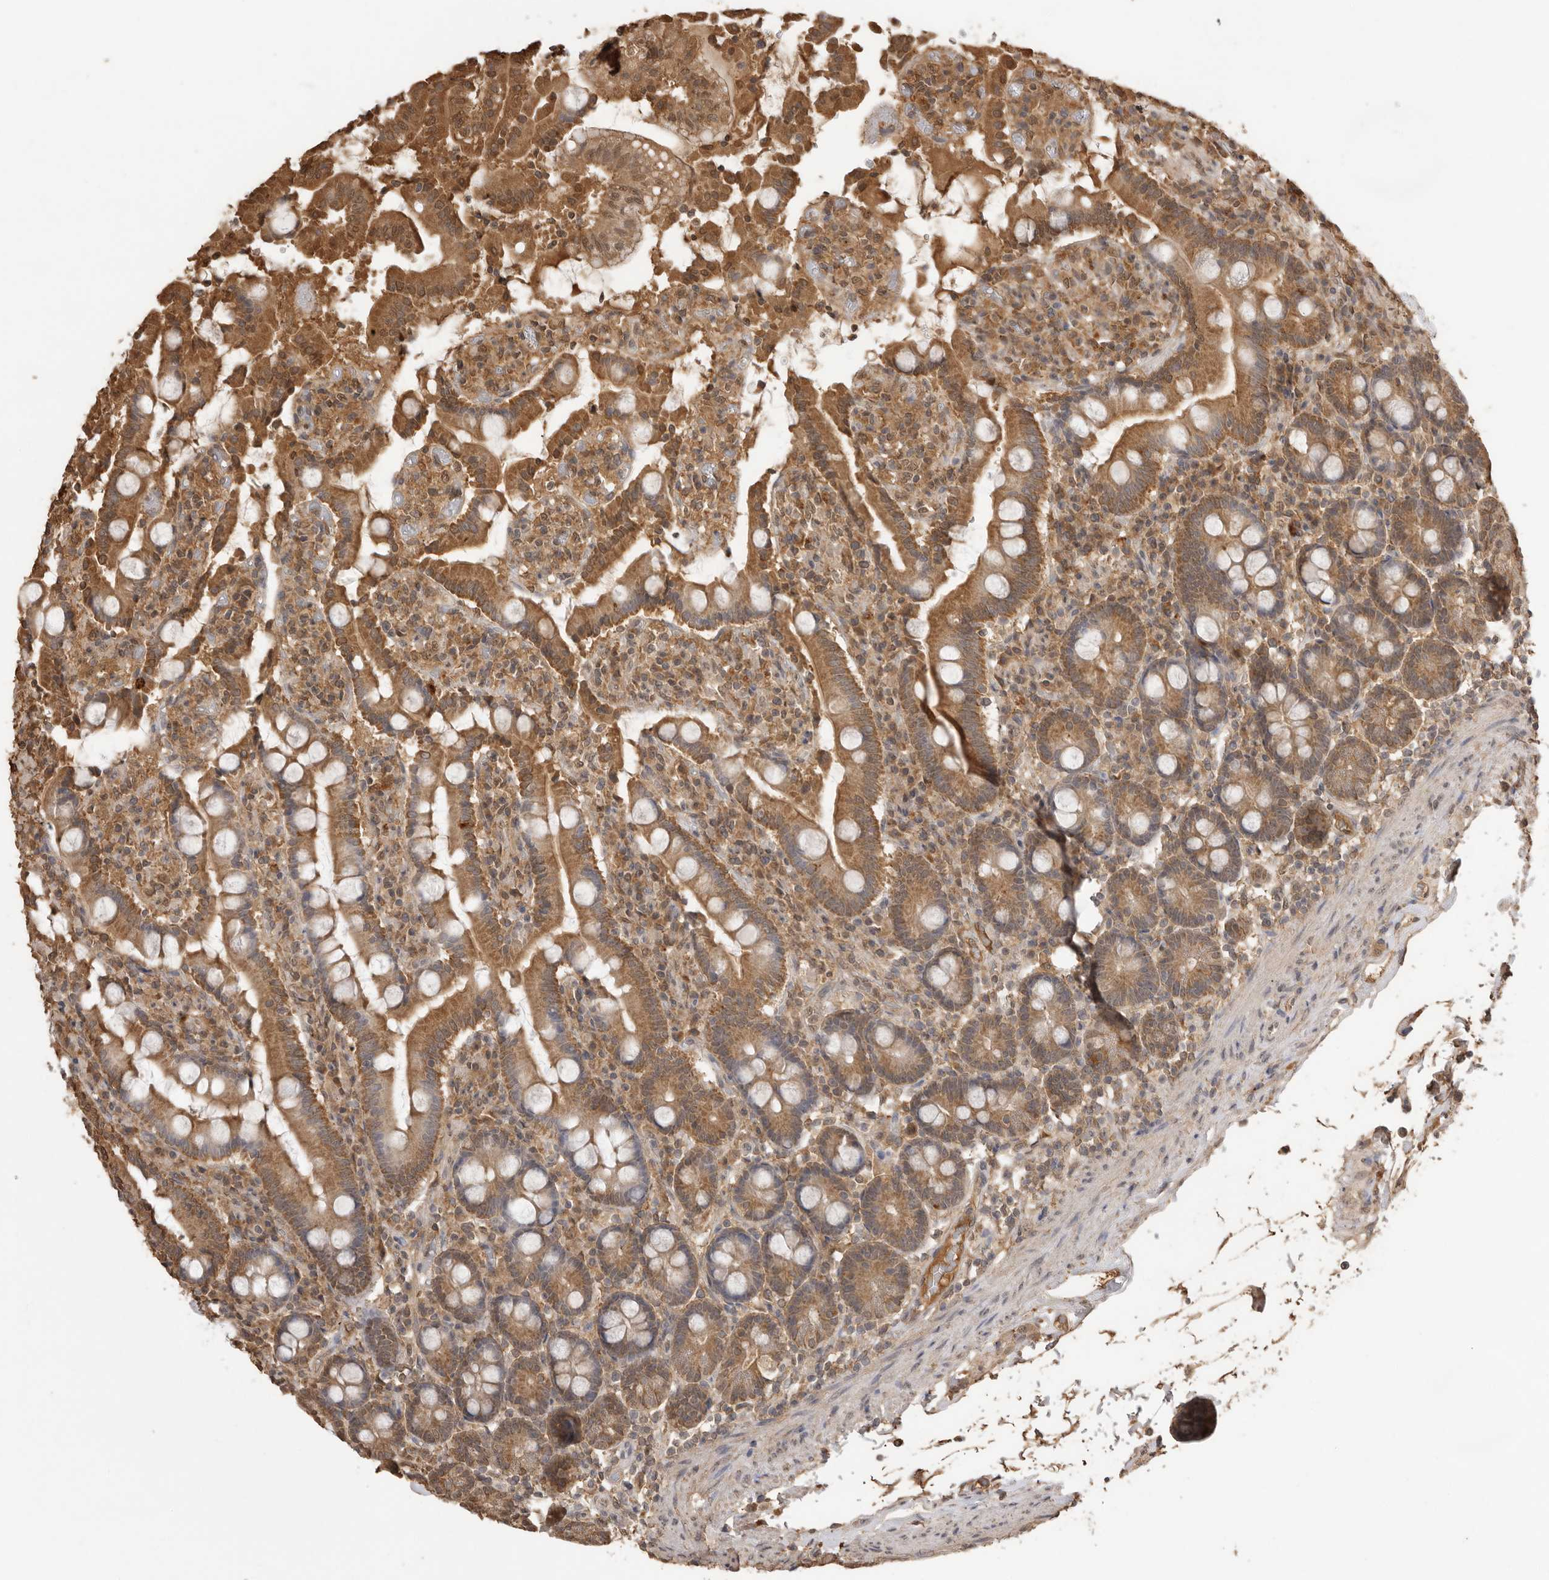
{"staining": {"intensity": "strong", "quantity": ">75%", "location": "cytoplasmic/membranous"}, "tissue": "duodenum", "cell_type": "Glandular cells", "image_type": "normal", "snomed": [{"axis": "morphology", "description": "Normal tissue, NOS"}, {"axis": "topography", "description": "Small intestine, NOS"}], "caption": "Immunohistochemical staining of unremarkable duodenum shows high levels of strong cytoplasmic/membranous staining in approximately >75% of glandular cells.", "gene": "JAG2", "patient": {"sex": "female", "age": 71}}